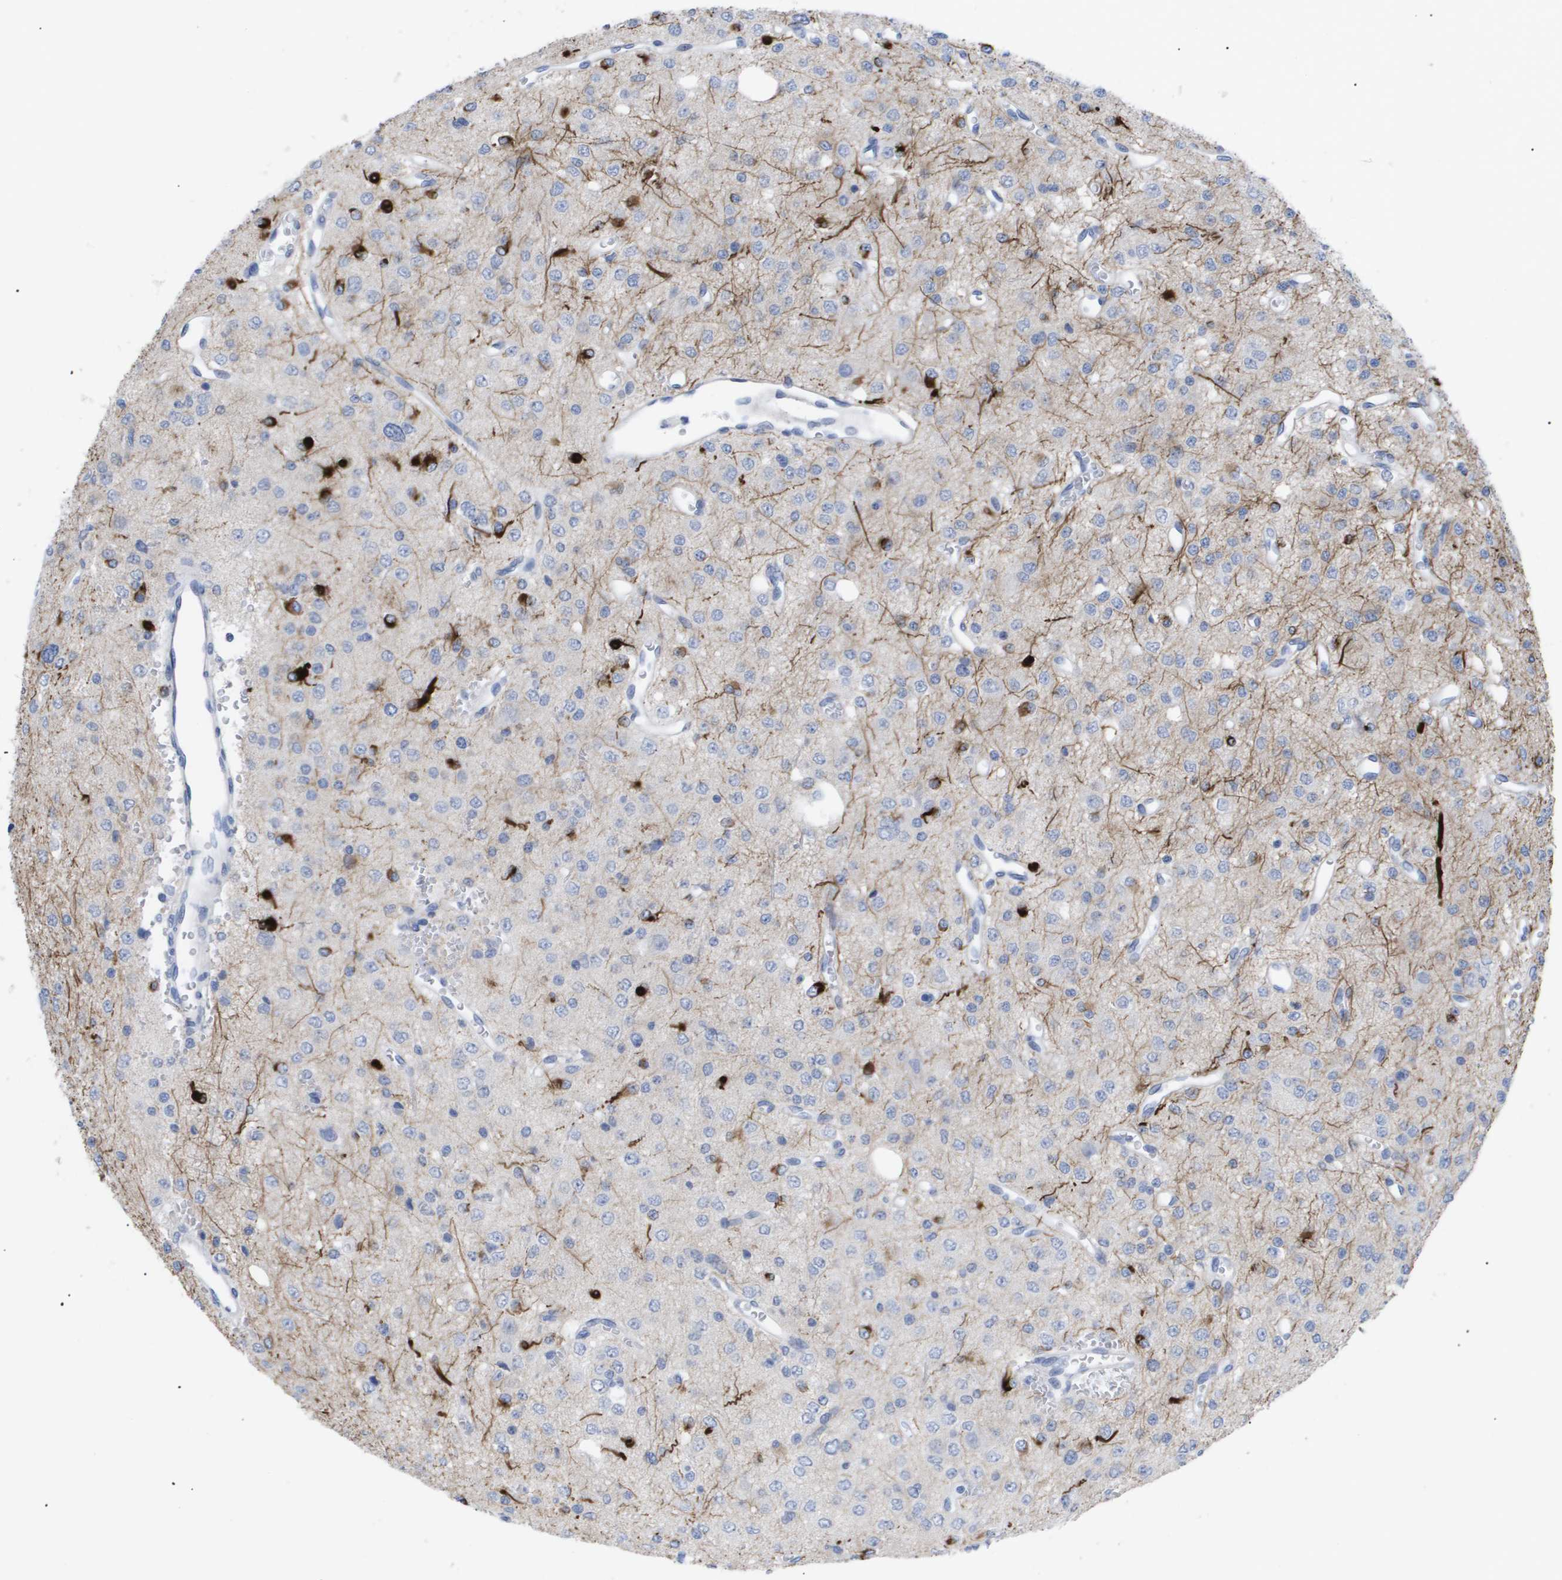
{"staining": {"intensity": "strong", "quantity": "<25%", "location": "cytoplasmic/membranous"}, "tissue": "glioma", "cell_type": "Tumor cells", "image_type": "cancer", "snomed": [{"axis": "morphology", "description": "Glioma, malignant, Low grade"}, {"axis": "topography", "description": "Brain"}], "caption": "An immunohistochemistry image of tumor tissue is shown. Protein staining in brown highlights strong cytoplasmic/membranous positivity in low-grade glioma (malignant) within tumor cells.", "gene": "CAV3", "patient": {"sex": "male", "age": 38}}